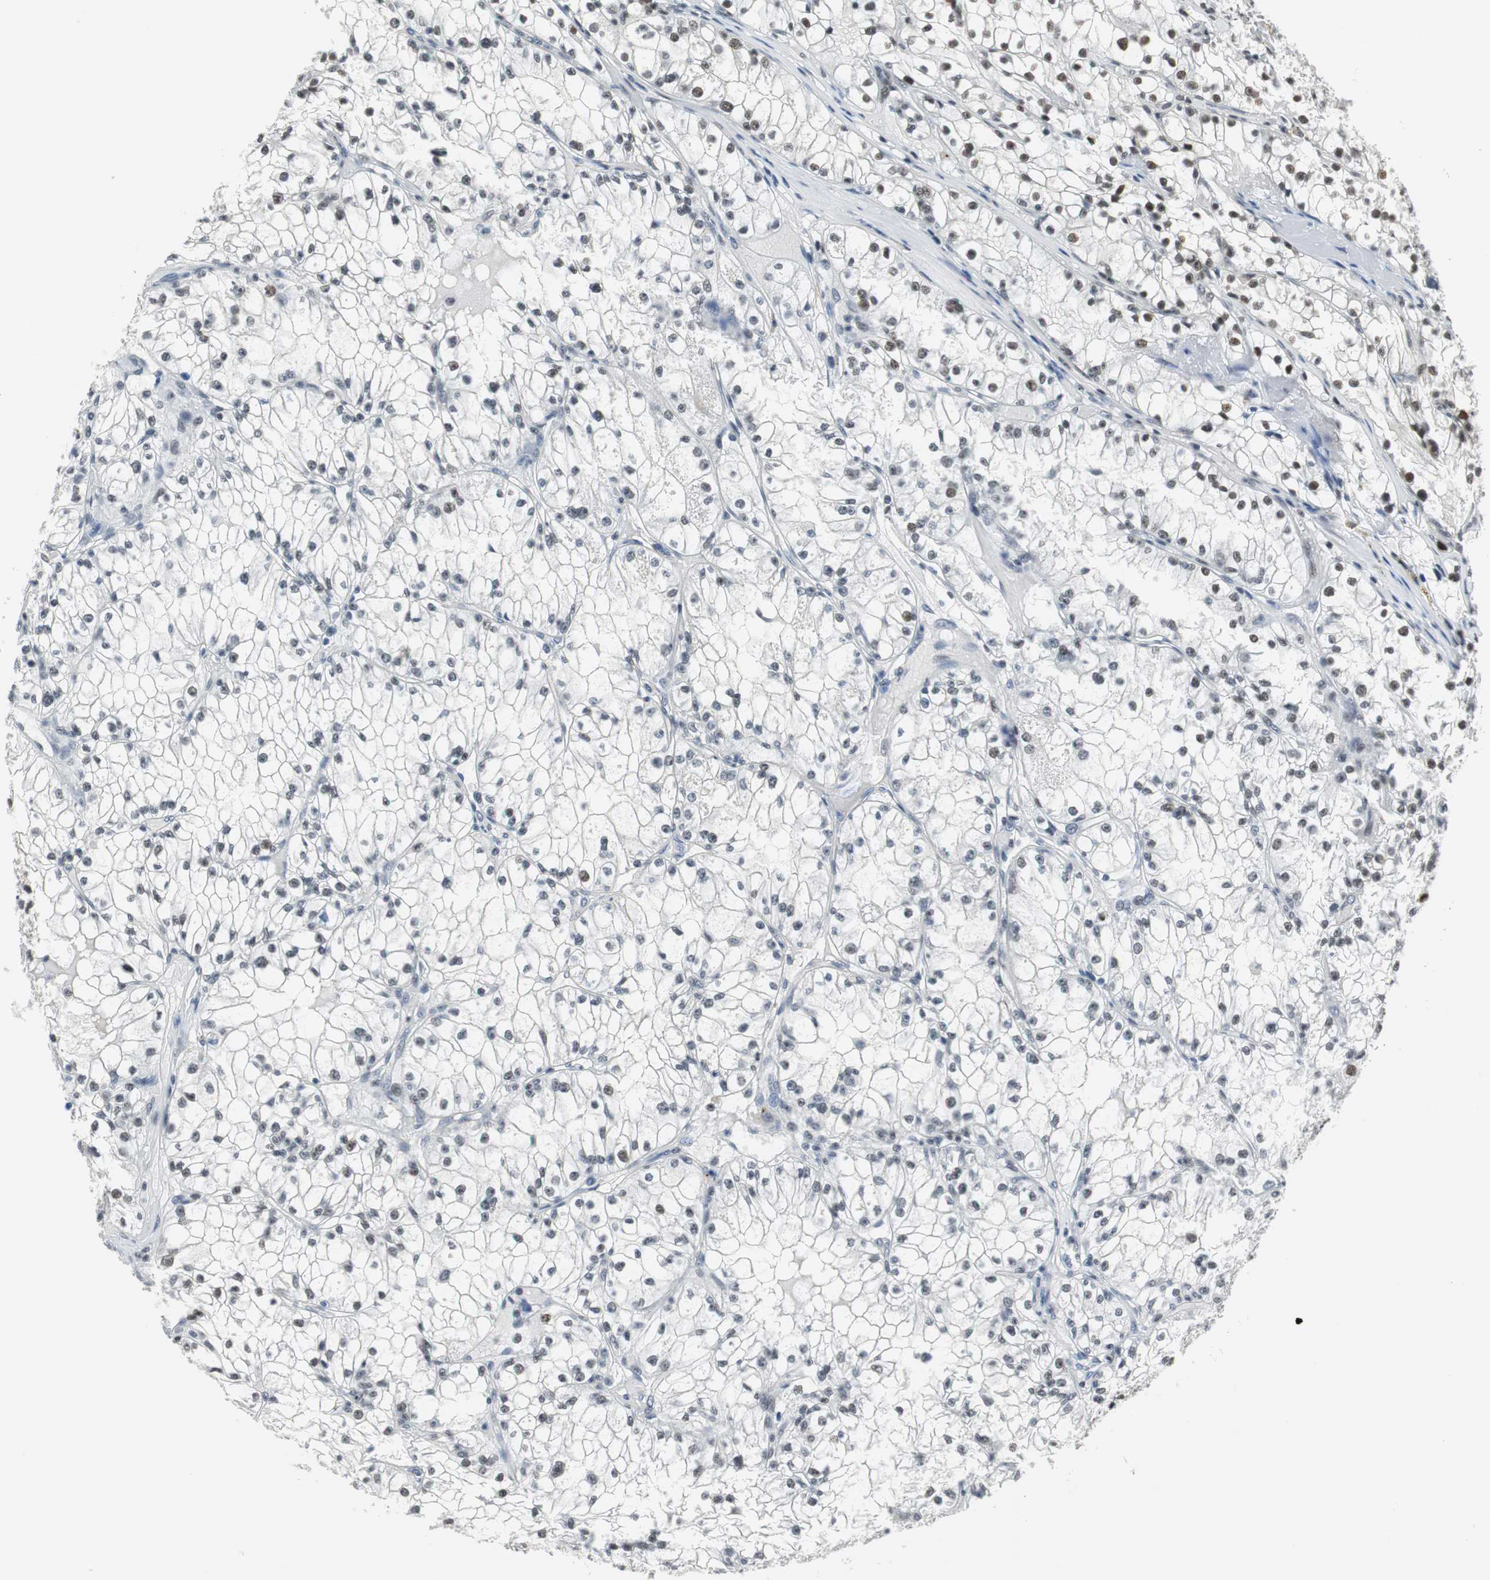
{"staining": {"intensity": "moderate", "quantity": "25%-75%", "location": "nuclear"}, "tissue": "renal cancer", "cell_type": "Tumor cells", "image_type": "cancer", "snomed": [{"axis": "morphology", "description": "Adenocarcinoma, NOS"}, {"axis": "topography", "description": "Kidney"}], "caption": "Adenocarcinoma (renal) stained for a protein exhibits moderate nuclear positivity in tumor cells.", "gene": "HDAC3", "patient": {"sex": "male", "age": 56}}